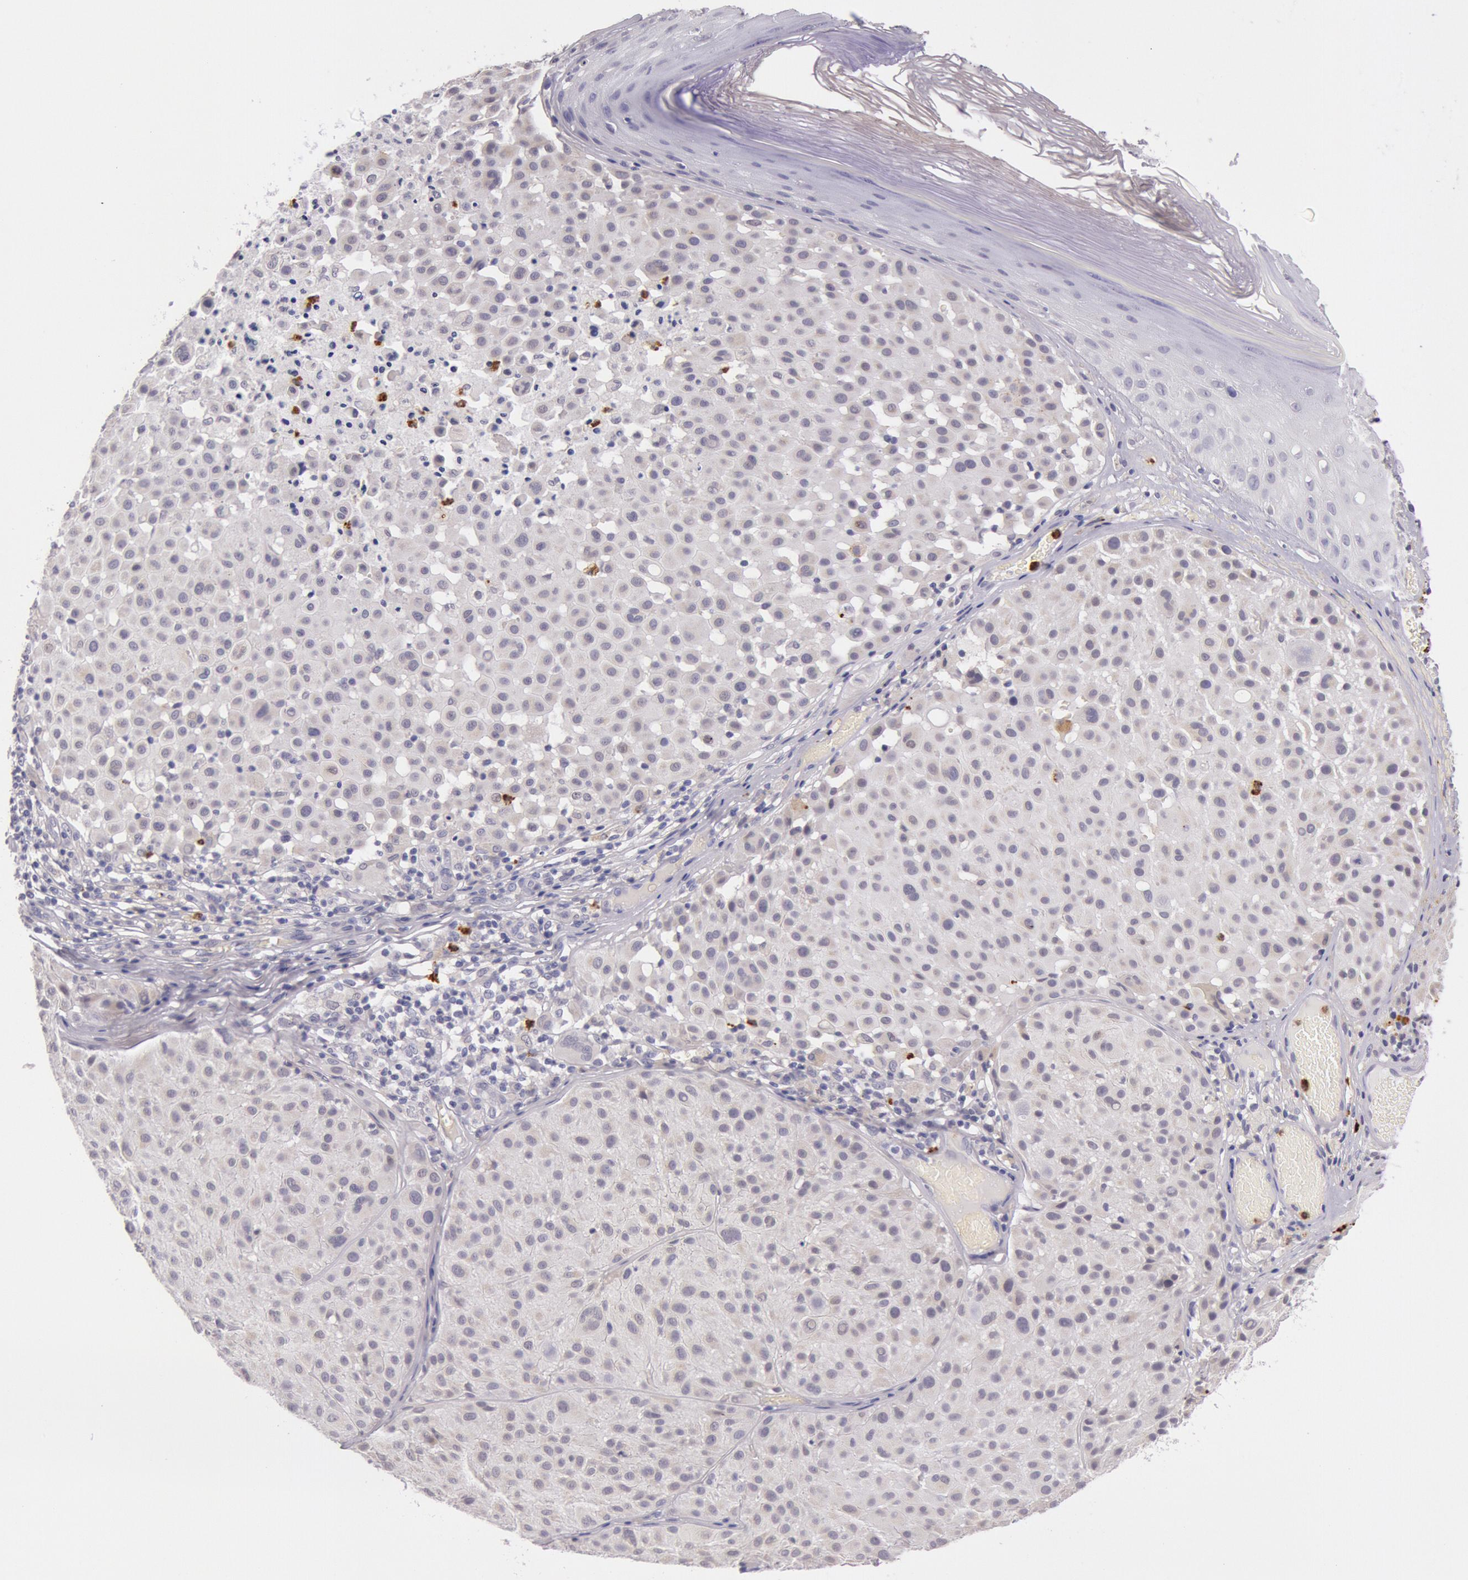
{"staining": {"intensity": "negative", "quantity": "none", "location": "none"}, "tissue": "melanoma", "cell_type": "Tumor cells", "image_type": "cancer", "snomed": [{"axis": "morphology", "description": "Malignant melanoma, NOS"}, {"axis": "topography", "description": "Skin"}], "caption": "Tumor cells are negative for protein expression in human malignant melanoma.", "gene": "KDM6A", "patient": {"sex": "male", "age": 36}}